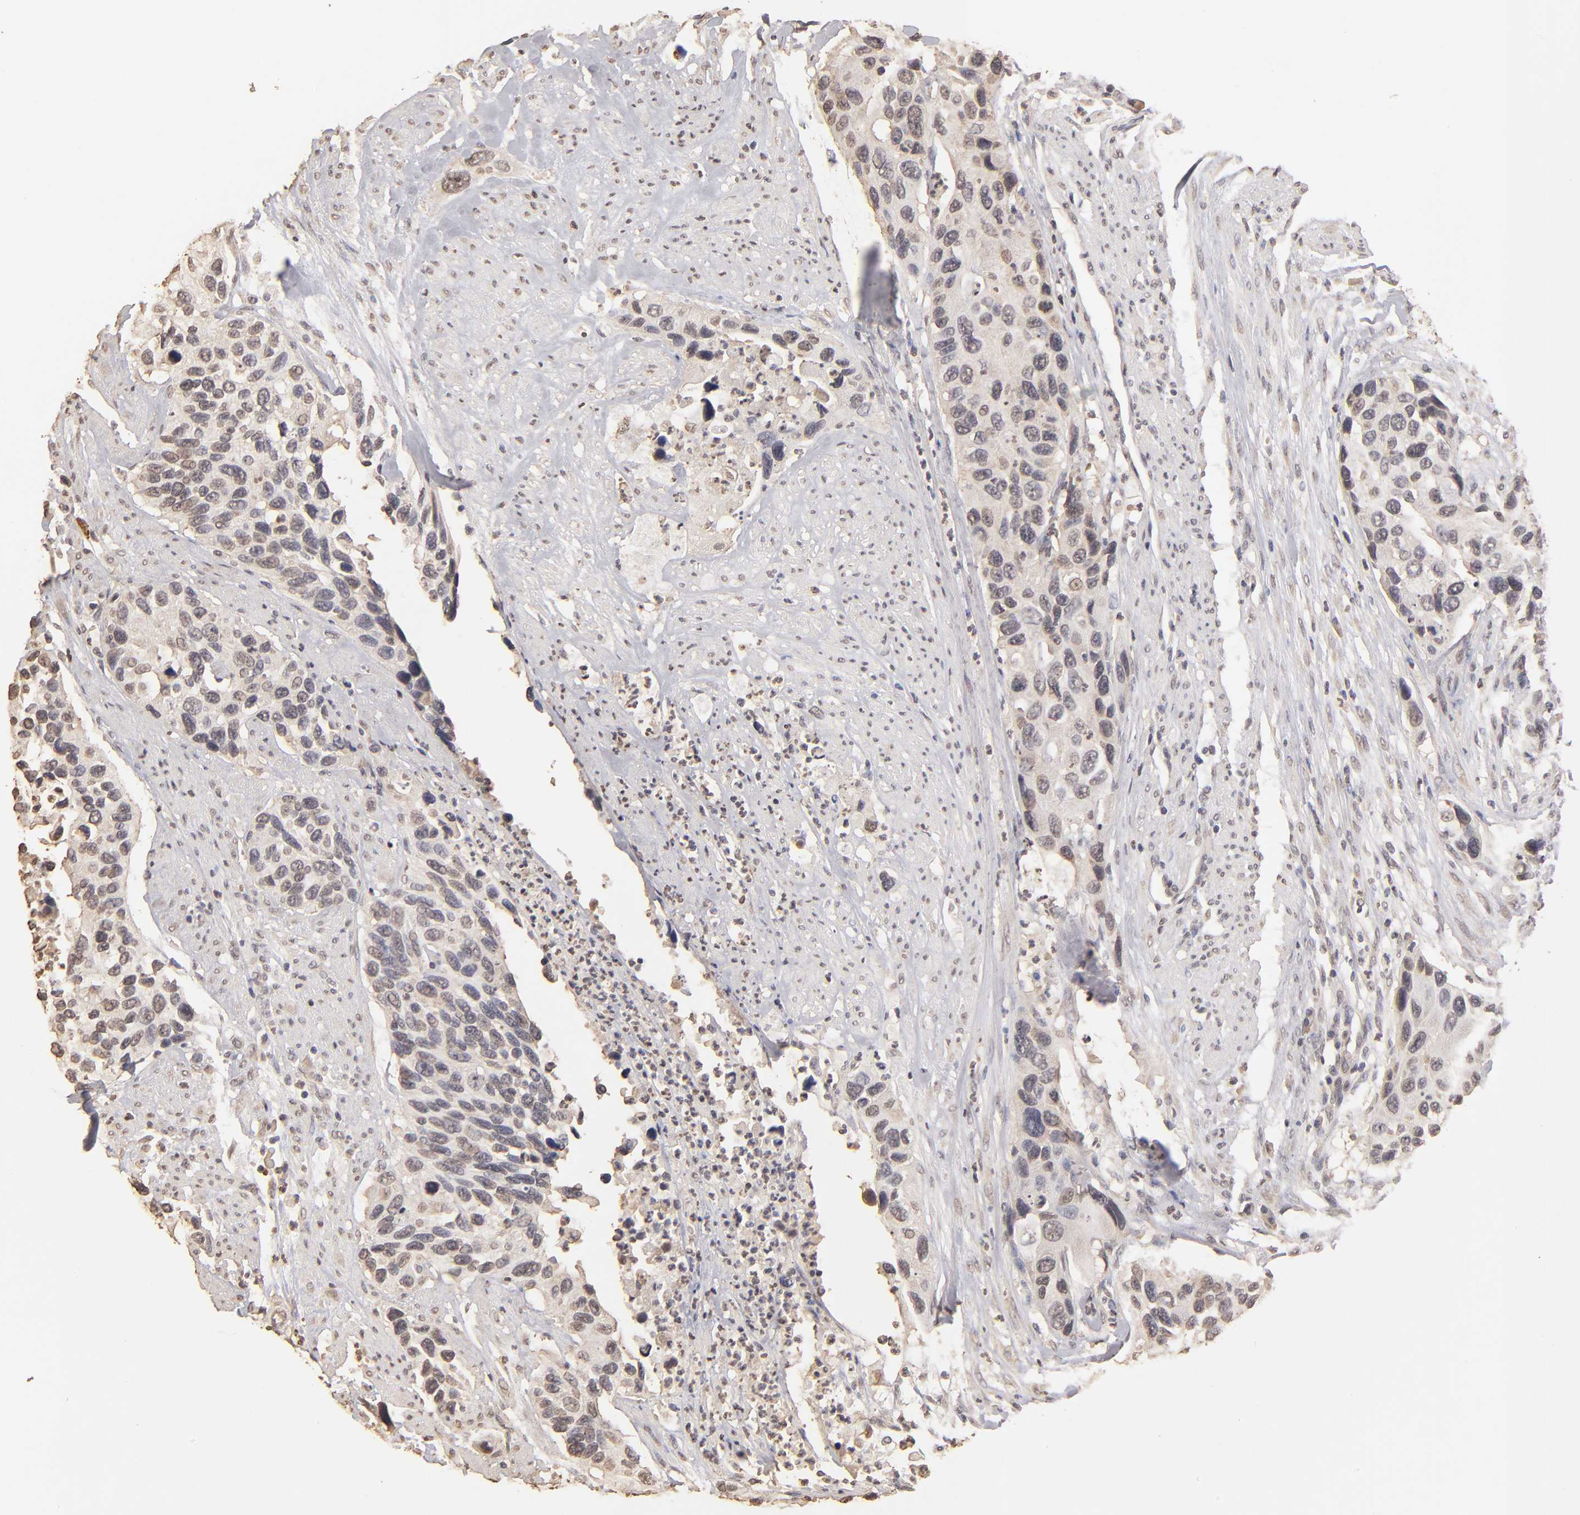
{"staining": {"intensity": "moderate", "quantity": "25%-75%", "location": "cytoplasmic/membranous"}, "tissue": "urothelial cancer", "cell_type": "Tumor cells", "image_type": "cancer", "snomed": [{"axis": "morphology", "description": "Urothelial carcinoma, High grade"}, {"axis": "topography", "description": "Urinary bladder"}], "caption": "A medium amount of moderate cytoplasmic/membranous expression is seen in about 25%-75% of tumor cells in urothelial cancer tissue.", "gene": "OPHN1", "patient": {"sex": "male", "age": 66}}